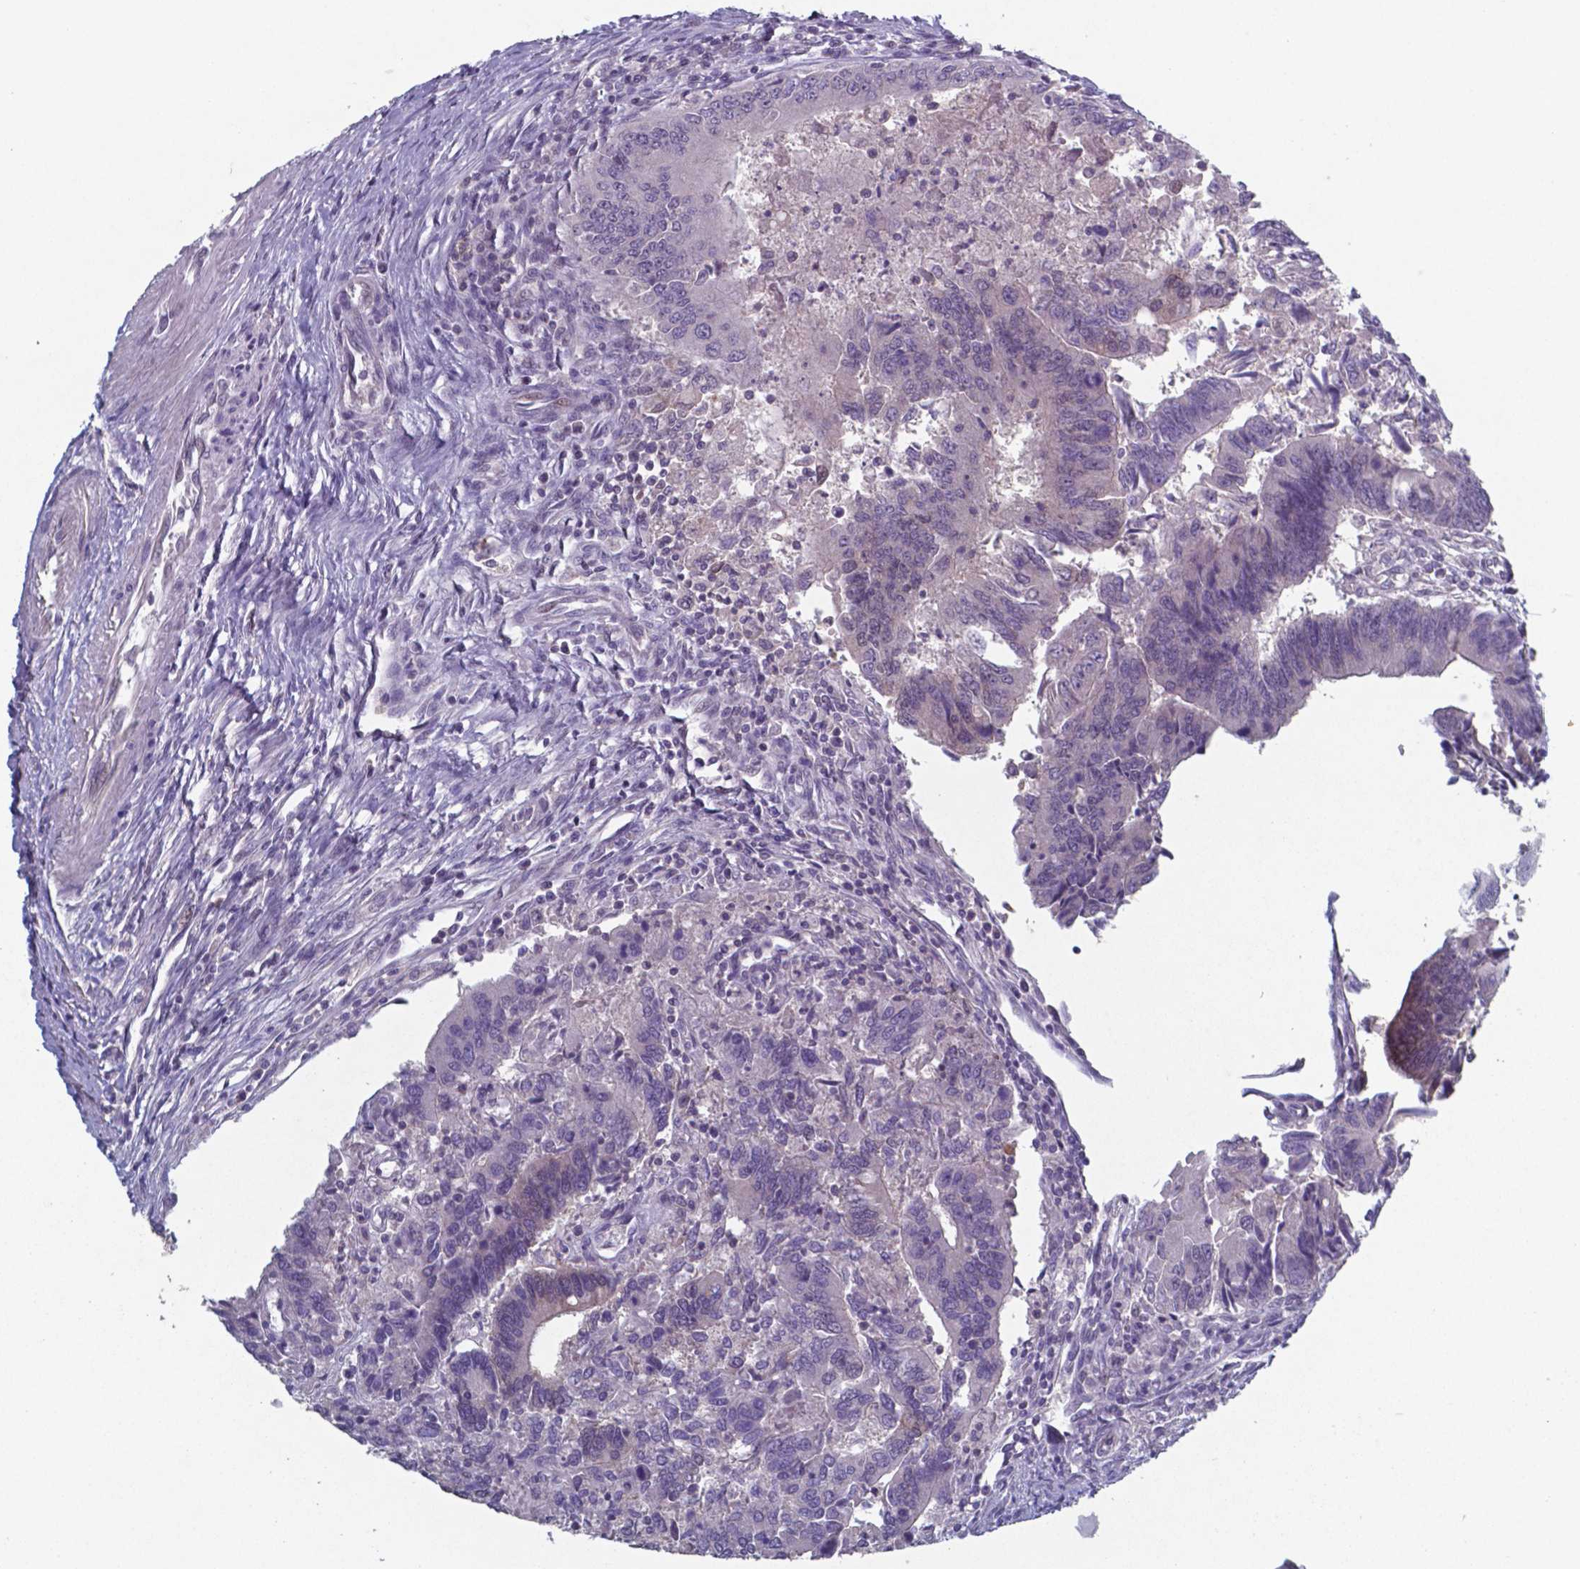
{"staining": {"intensity": "negative", "quantity": "none", "location": "none"}, "tissue": "colorectal cancer", "cell_type": "Tumor cells", "image_type": "cancer", "snomed": [{"axis": "morphology", "description": "Adenocarcinoma, NOS"}, {"axis": "topography", "description": "Colon"}], "caption": "Immunohistochemical staining of human colorectal cancer reveals no significant positivity in tumor cells.", "gene": "TDP2", "patient": {"sex": "female", "age": 67}}